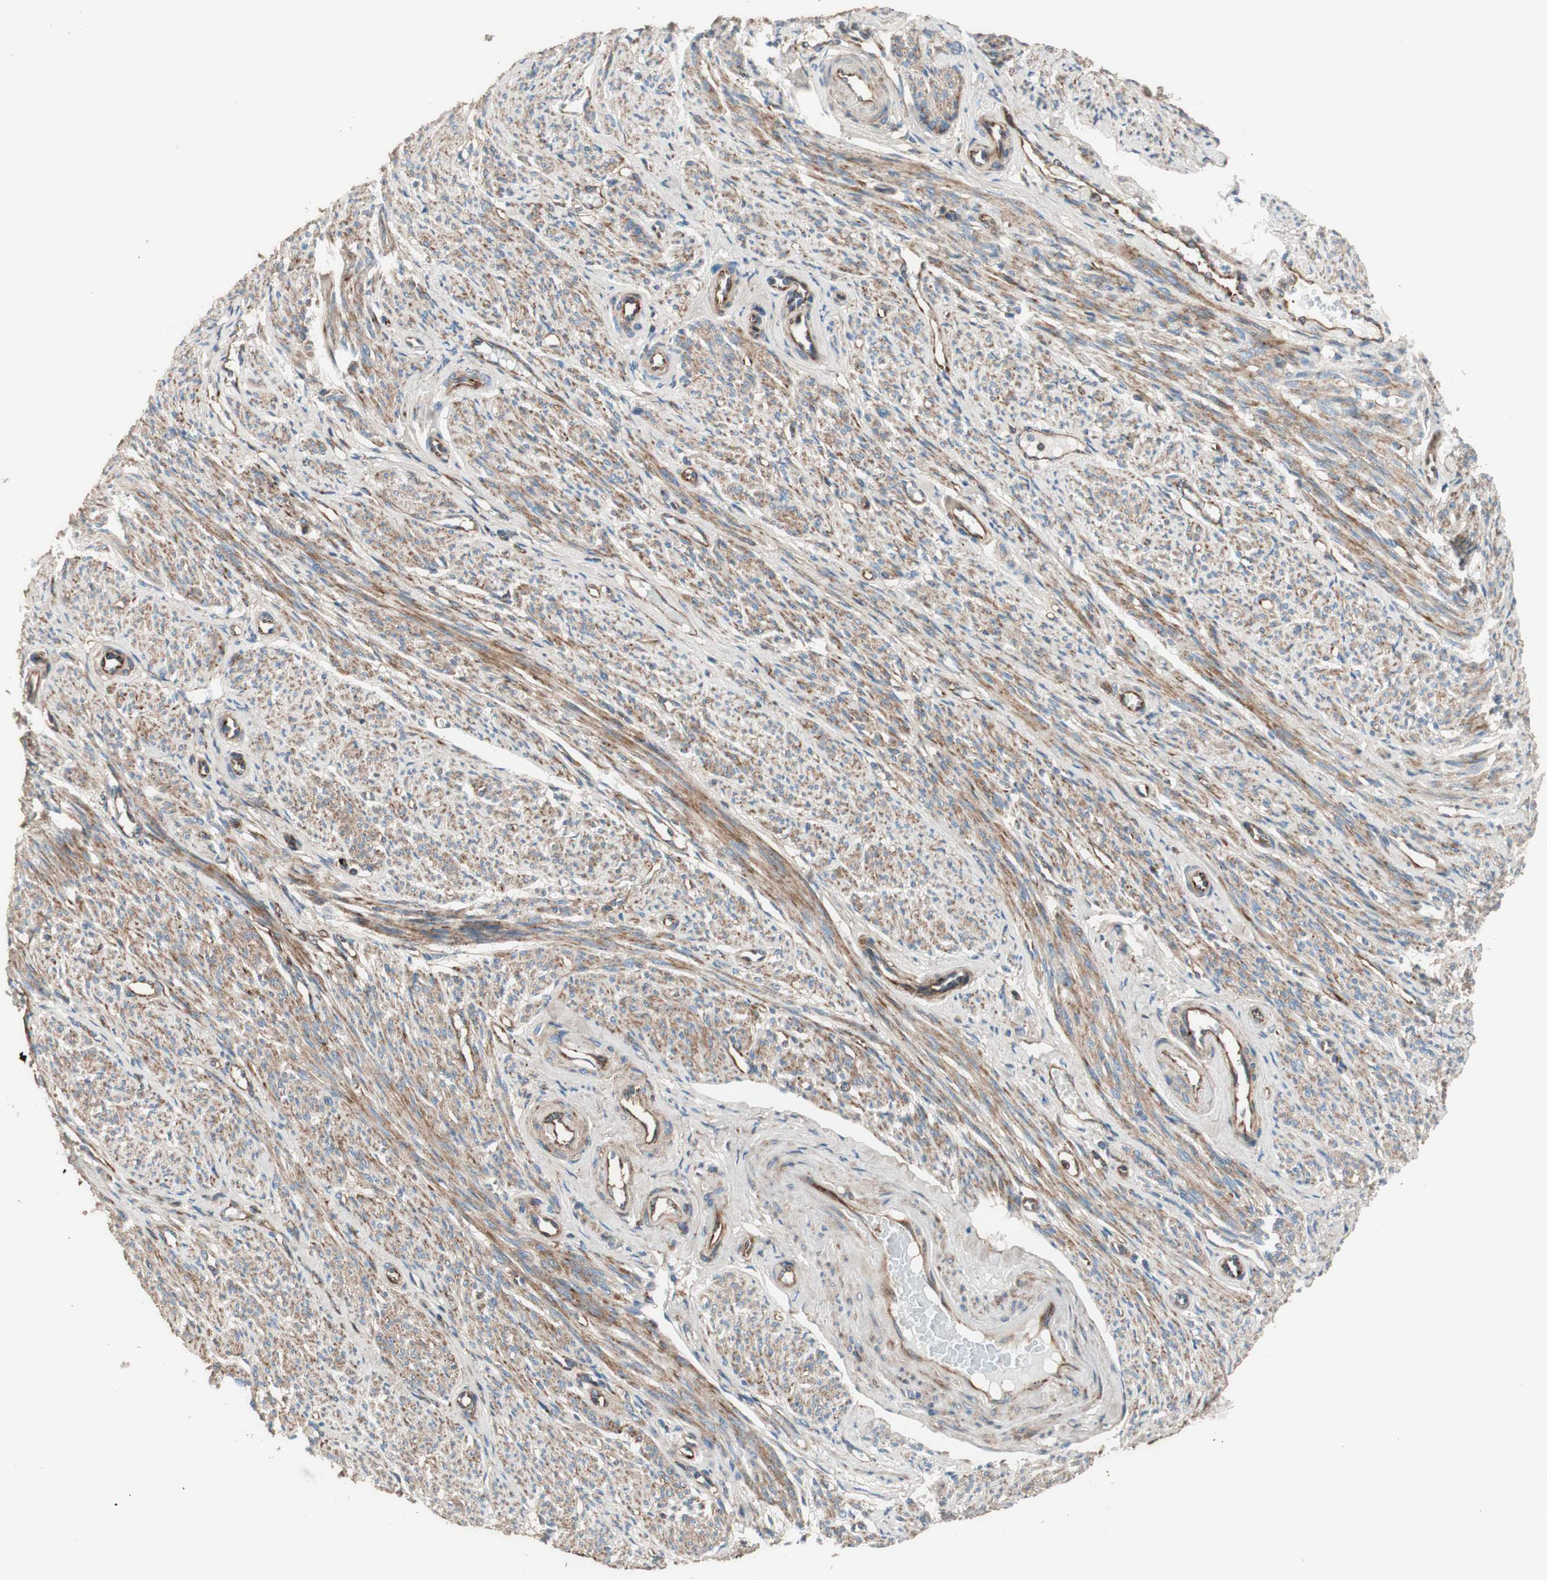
{"staining": {"intensity": "moderate", "quantity": ">75%", "location": "cytoplasmic/membranous"}, "tissue": "smooth muscle", "cell_type": "Smooth muscle cells", "image_type": "normal", "snomed": [{"axis": "morphology", "description": "Normal tissue, NOS"}, {"axis": "topography", "description": "Smooth muscle"}], "caption": "Immunohistochemistry (IHC) histopathology image of unremarkable smooth muscle: smooth muscle stained using immunohistochemistry reveals medium levels of moderate protein expression localized specifically in the cytoplasmic/membranous of smooth muscle cells, appearing as a cytoplasmic/membranous brown color.", "gene": "CCN4", "patient": {"sex": "female", "age": 65}}